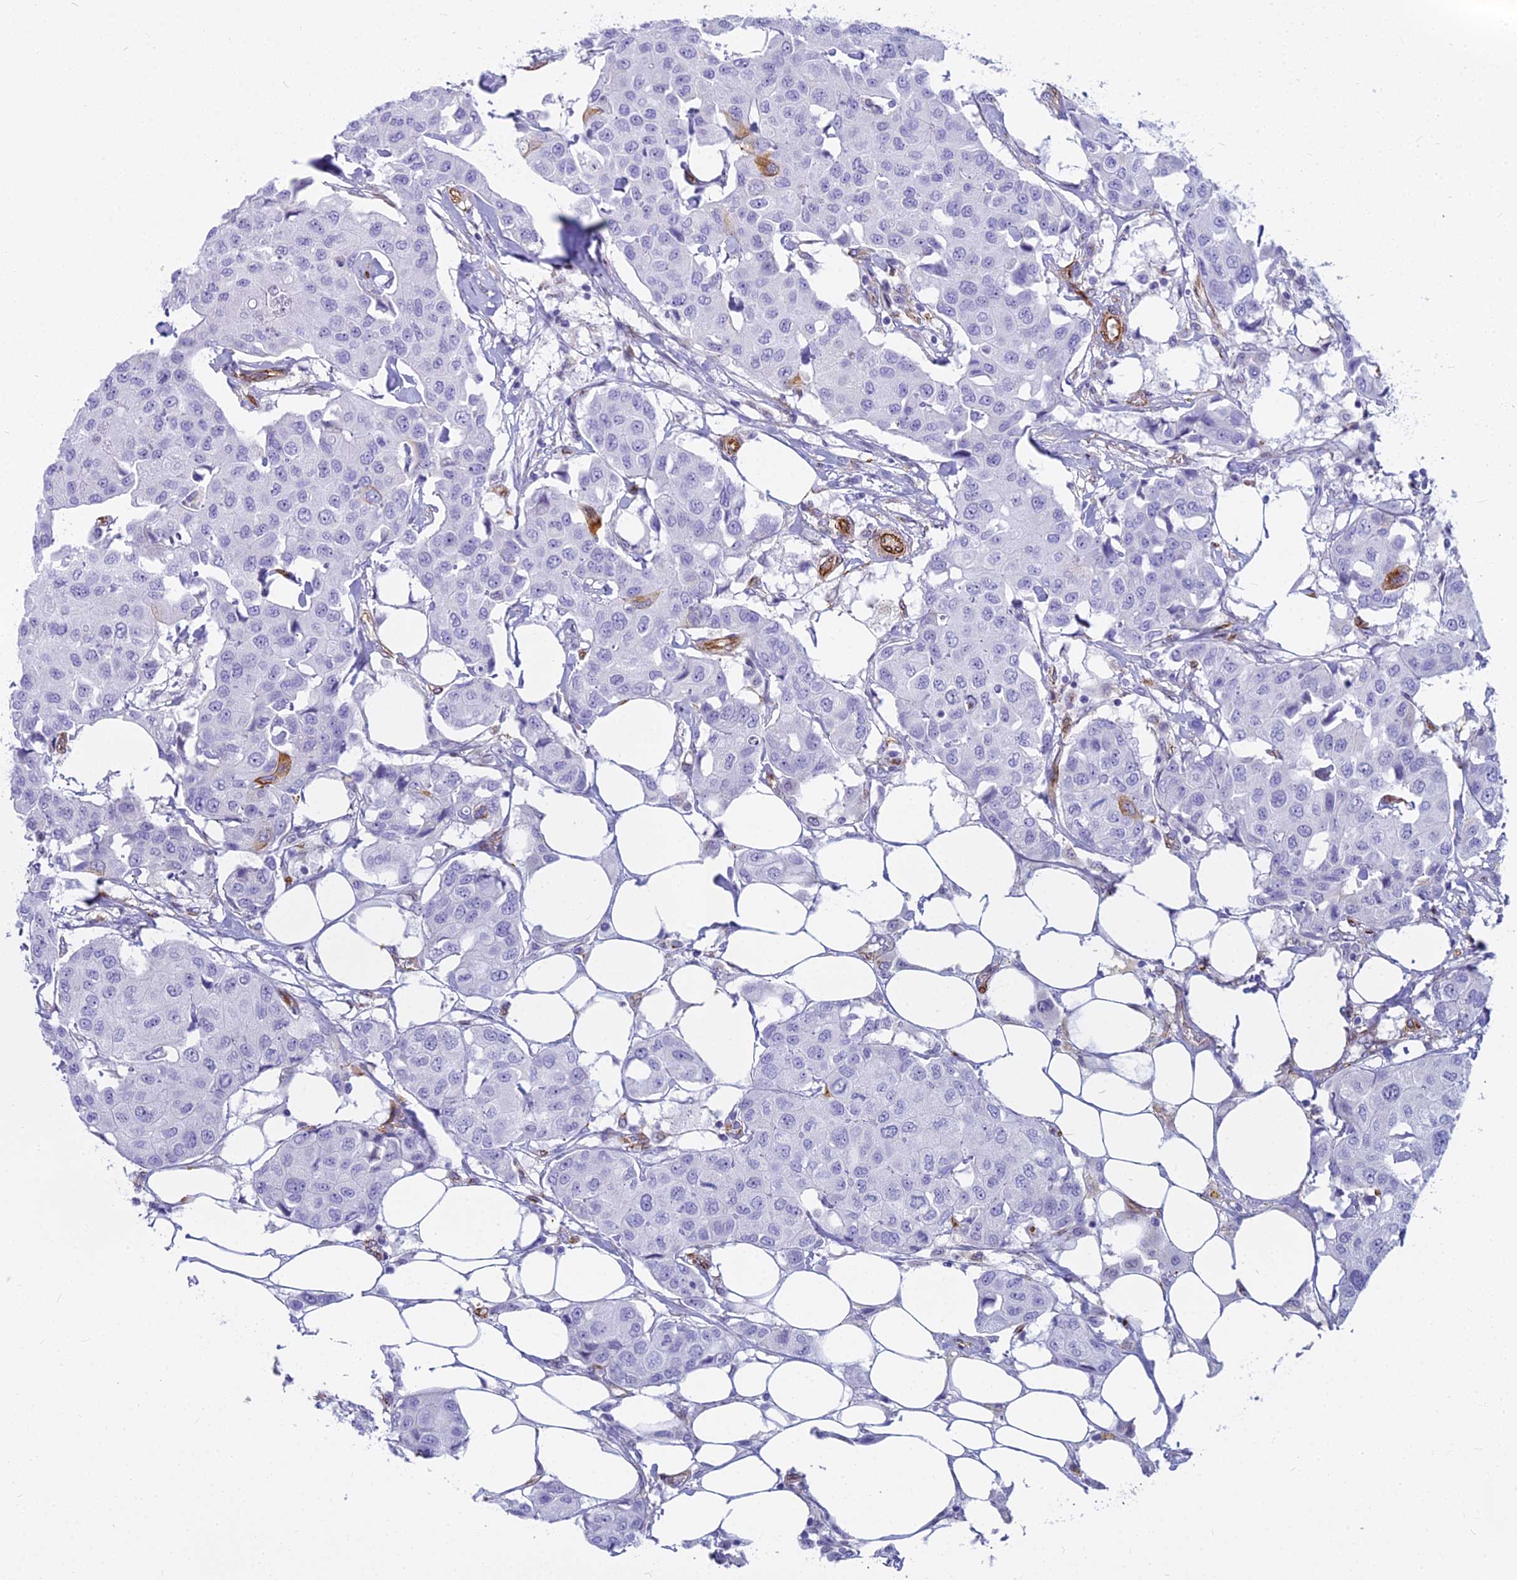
{"staining": {"intensity": "negative", "quantity": "none", "location": "none"}, "tissue": "breast cancer", "cell_type": "Tumor cells", "image_type": "cancer", "snomed": [{"axis": "morphology", "description": "Duct carcinoma"}, {"axis": "topography", "description": "Breast"}], "caption": "High magnification brightfield microscopy of breast invasive ductal carcinoma stained with DAB (3,3'-diaminobenzidine) (brown) and counterstained with hematoxylin (blue): tumor cells show no significant expression.", "gene": "EVI2A", "patient": {"sex": "female", "age": 80}}